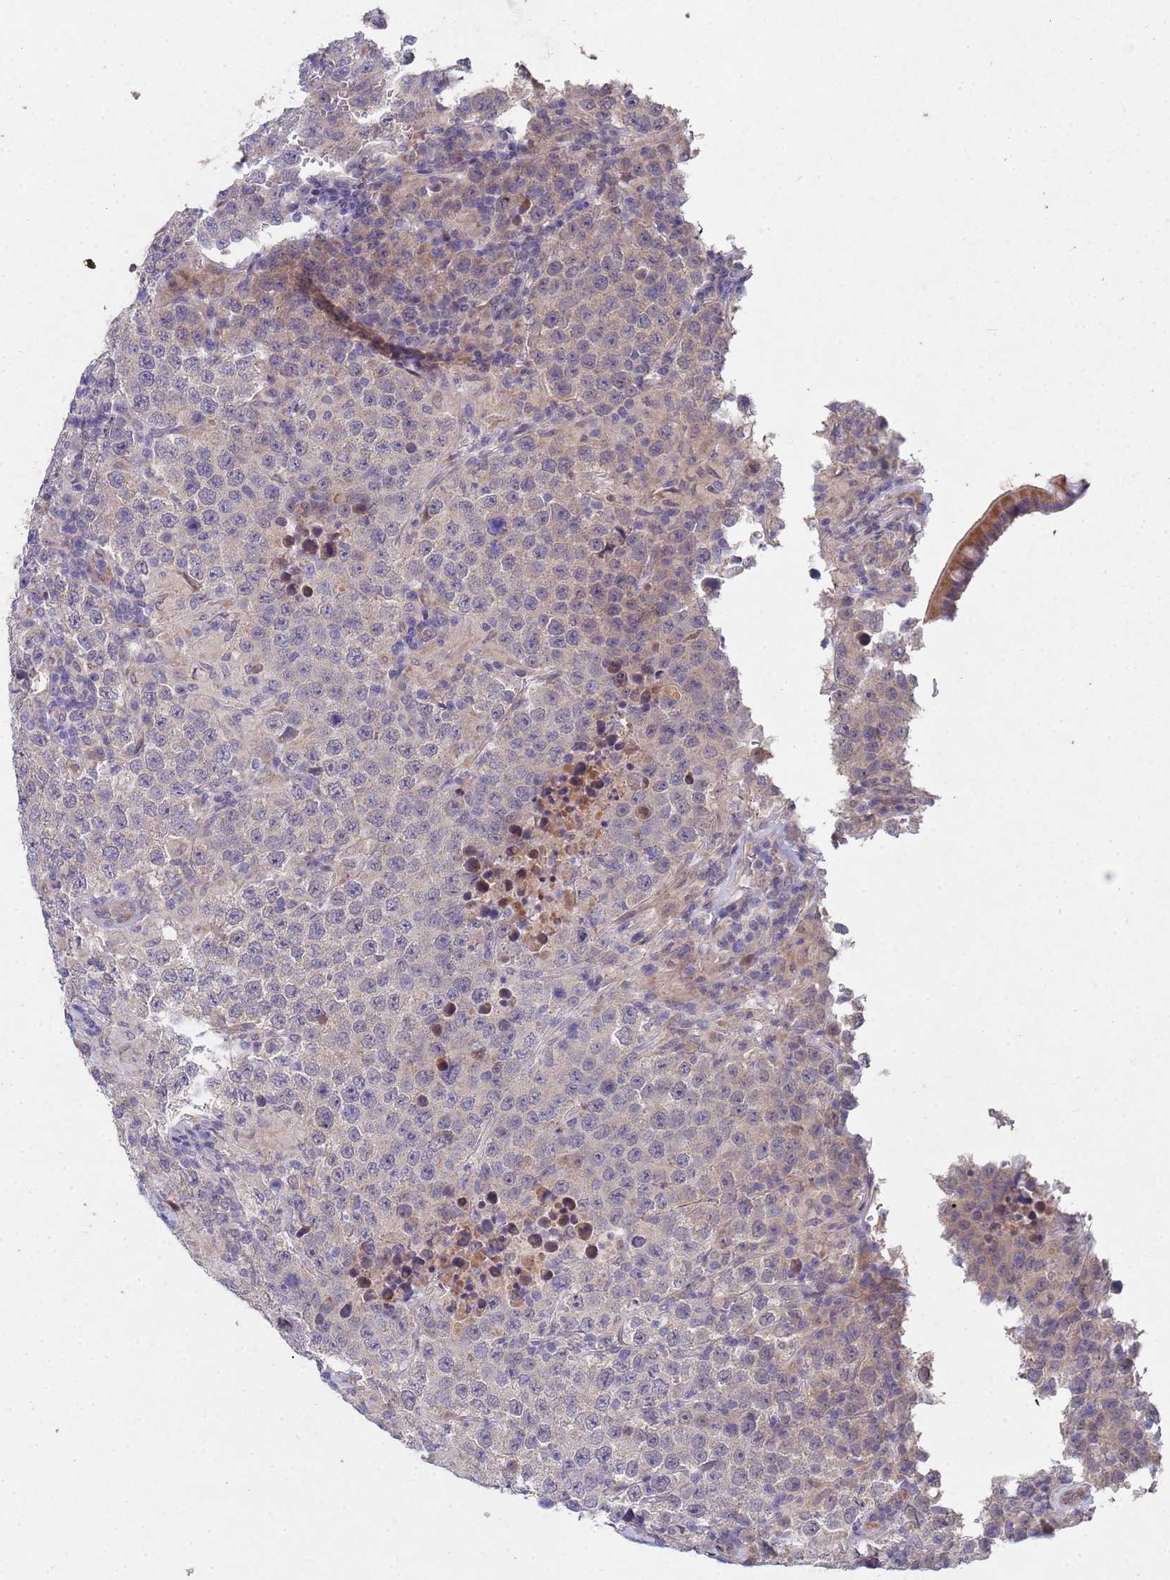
{"staining": {"intensity": "weak", "quantity": "<25%", "location": "cytoplasmic/membranous"}, "tissue": "testis cancer", "cell_type": "Tumor cells", "image_type": "cancer", "snomed": [{"axis": "morphology", "description": "Normal tissue, NOS"}, {"axis": "morphology", "description": "Urothelial carcinoma, High grade"}, {"axis": "morphology", "description": "Seminoma, NOS"}, {"axis": "morphology", "description": "Carcinoma, Embryonal, NOS"}, {"axis": "topography", "description": "Urinary bladder"}, {"axis": "topography", "description": "Testis"}], "caption": "The photomicrograph exhibits no significant staining in tumor cells of seminoma (testis).", "gene": "TNPO2", "patient": {"sex": "male", "age": 41}}